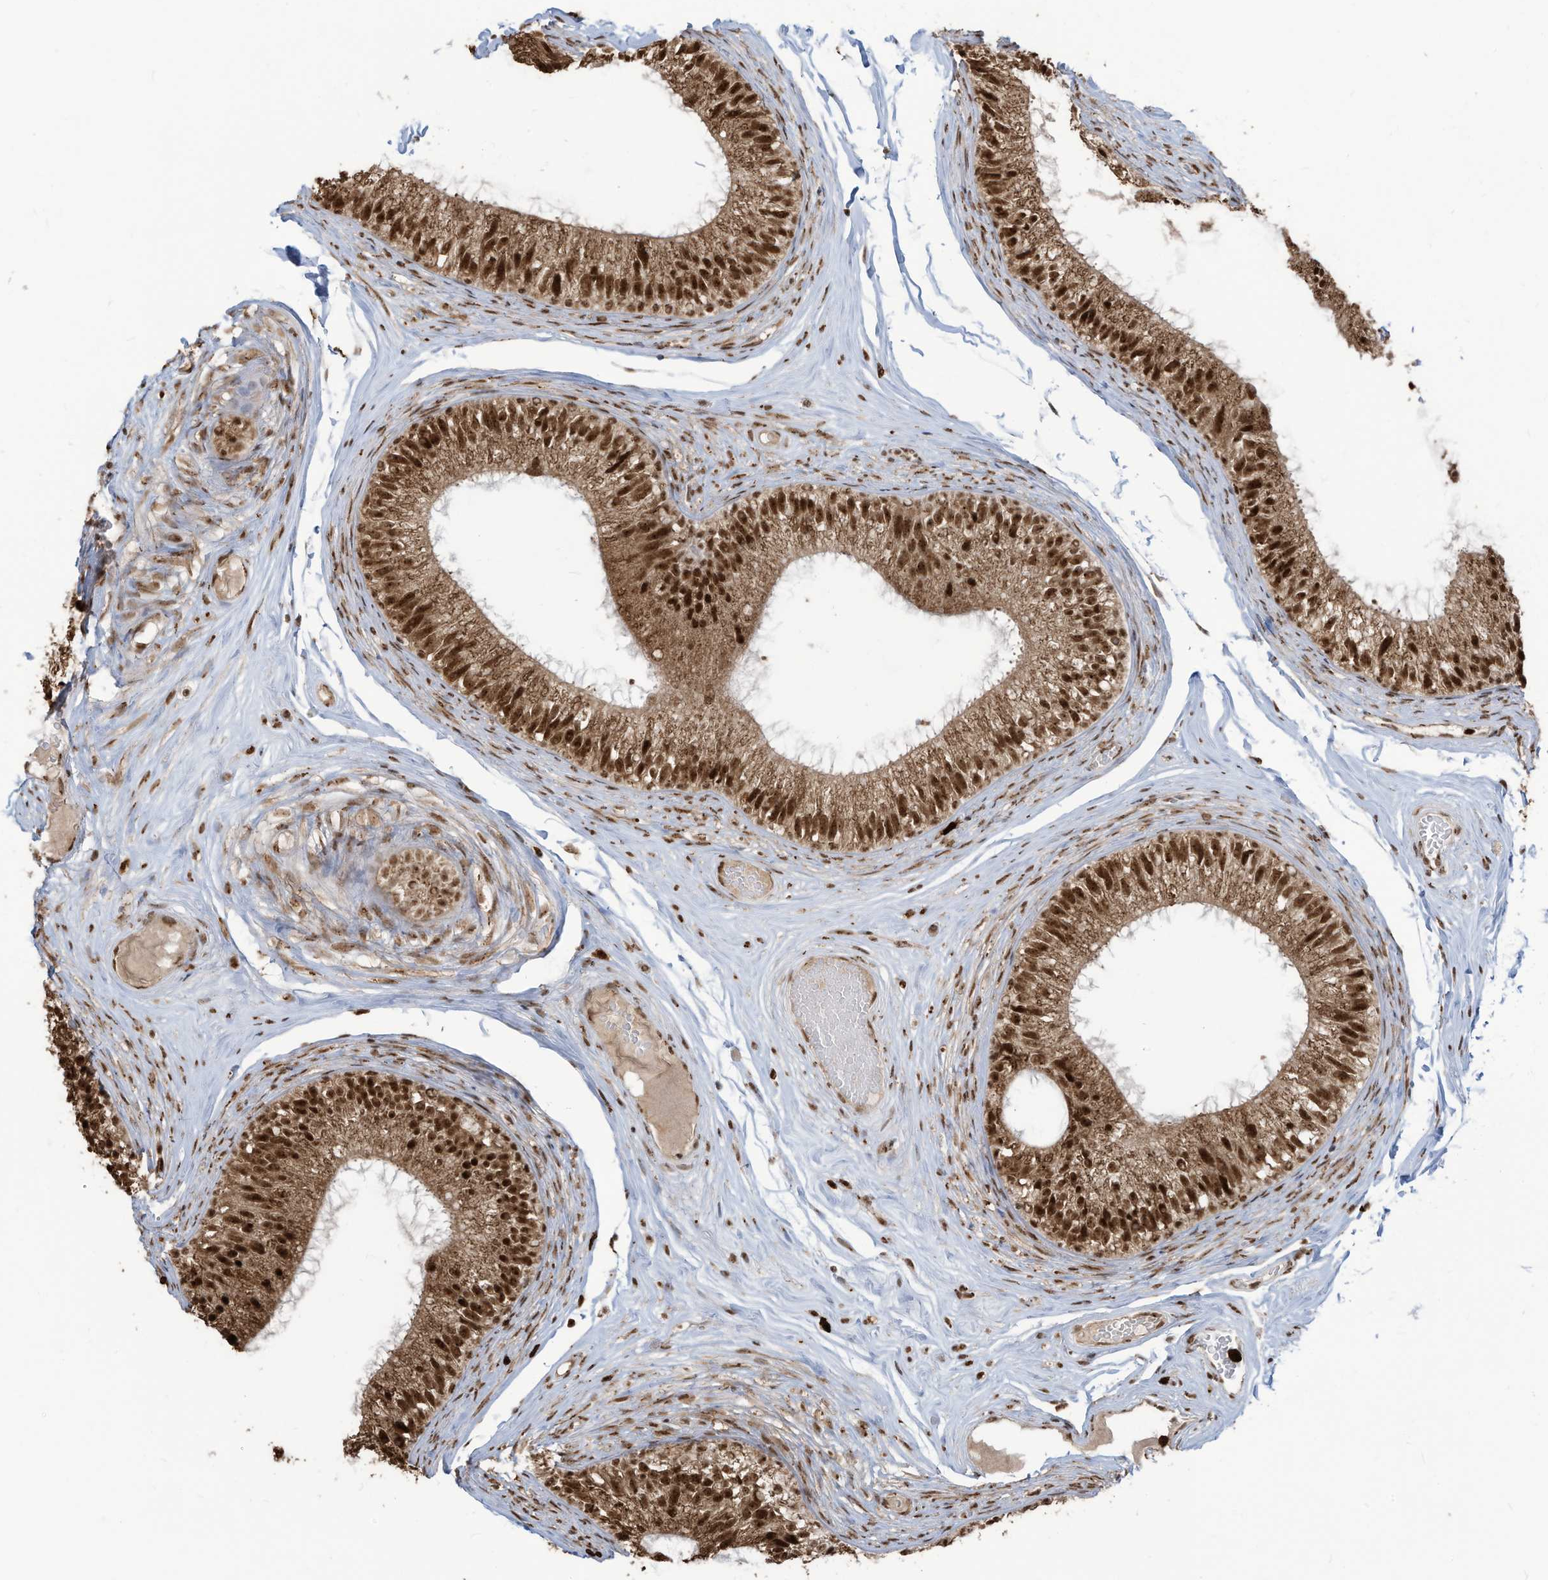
{"staining": {"intensity": "strong", "quantity": ">75%", "location": "cytoplasmic/membranous,nuclear"}, "tissue": "epididymis", "cell_type": "Glandular cells", "image_type": "normal", "snomed": [{"axis": "morphology", "description": "Normal tissue, NOS"}, {"axis": "morphology", "description": "Seminoma in situ"}, {"axis": "topography", "description": "Testis"}, {"axis": "topography", "description": "Epididymis"}], "caption": "The image exhibits immunohistochemical staining of normal epididymis. There is strong cytoplasmic/membranous,nuclear staining is seen in approximately >75% of glandular cells.", "gene": "LBH", "patient": {"sex": "male", "age": 28}}